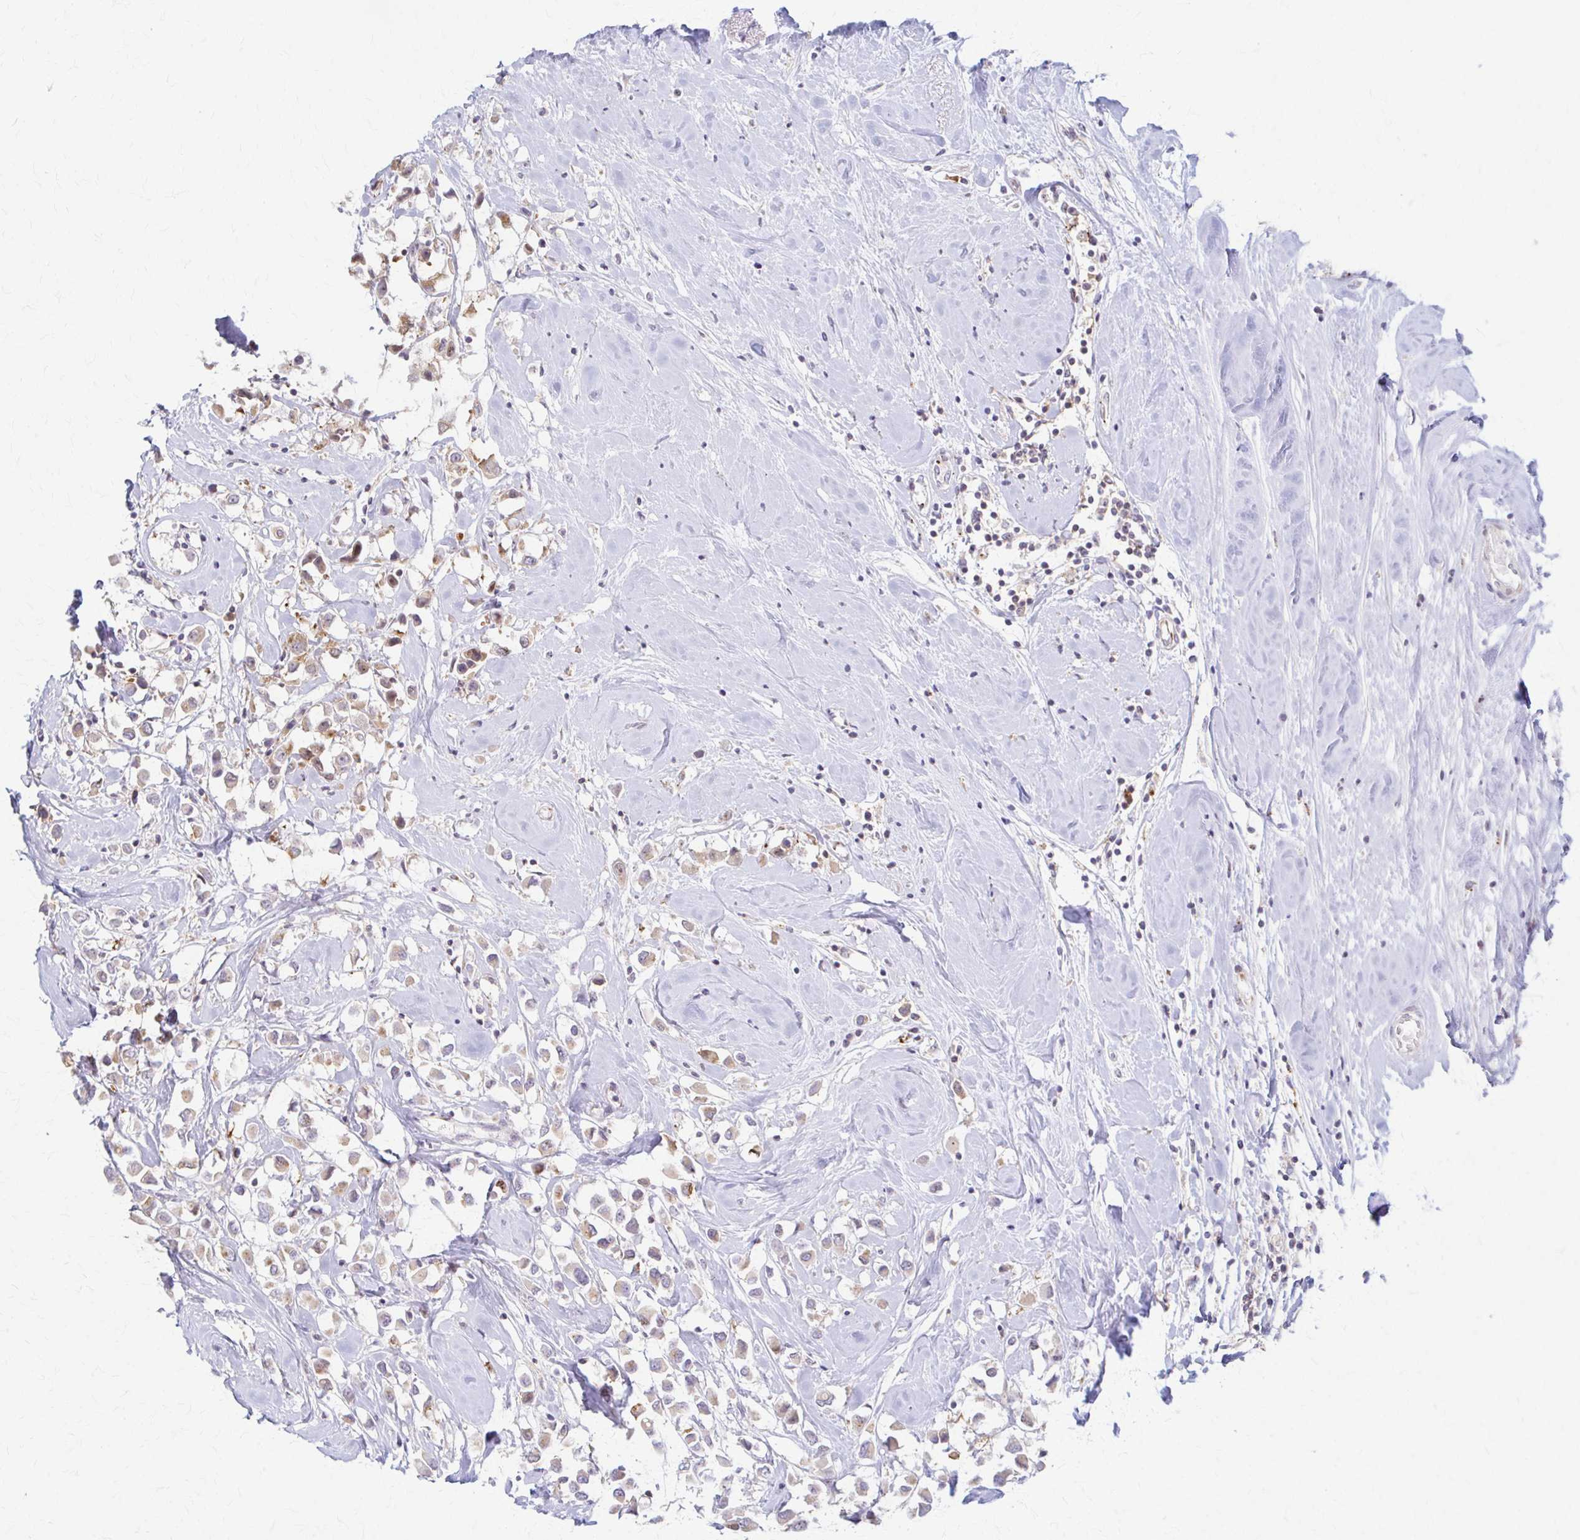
{"staining": {"intensity": "weak", "quantity": ">75%", "location": "cytoplasmic/membranous,nuclear"}, "tissue": "breast cancer", "cell_type": "Tumor cells", "image_type": "cancer", "snomed": [{"axis": "morphology", "description": "Duct carcinoma"}, {"axis": "topography", "description": "Breast"}], "caption": "Immunohistochemistry (IHC) histopathology image of neoplastic tissue: human breast cancer stained using IHC displays low levels of weak protein expression localized specifically in the cytoplasmic/membranous and nuclear of tumor cells, appearing as a cytoplasmic/membranous and nuclear brown color.", "gene": "ARHGAP35", "patient": {"sex": "female", "age": 61}}